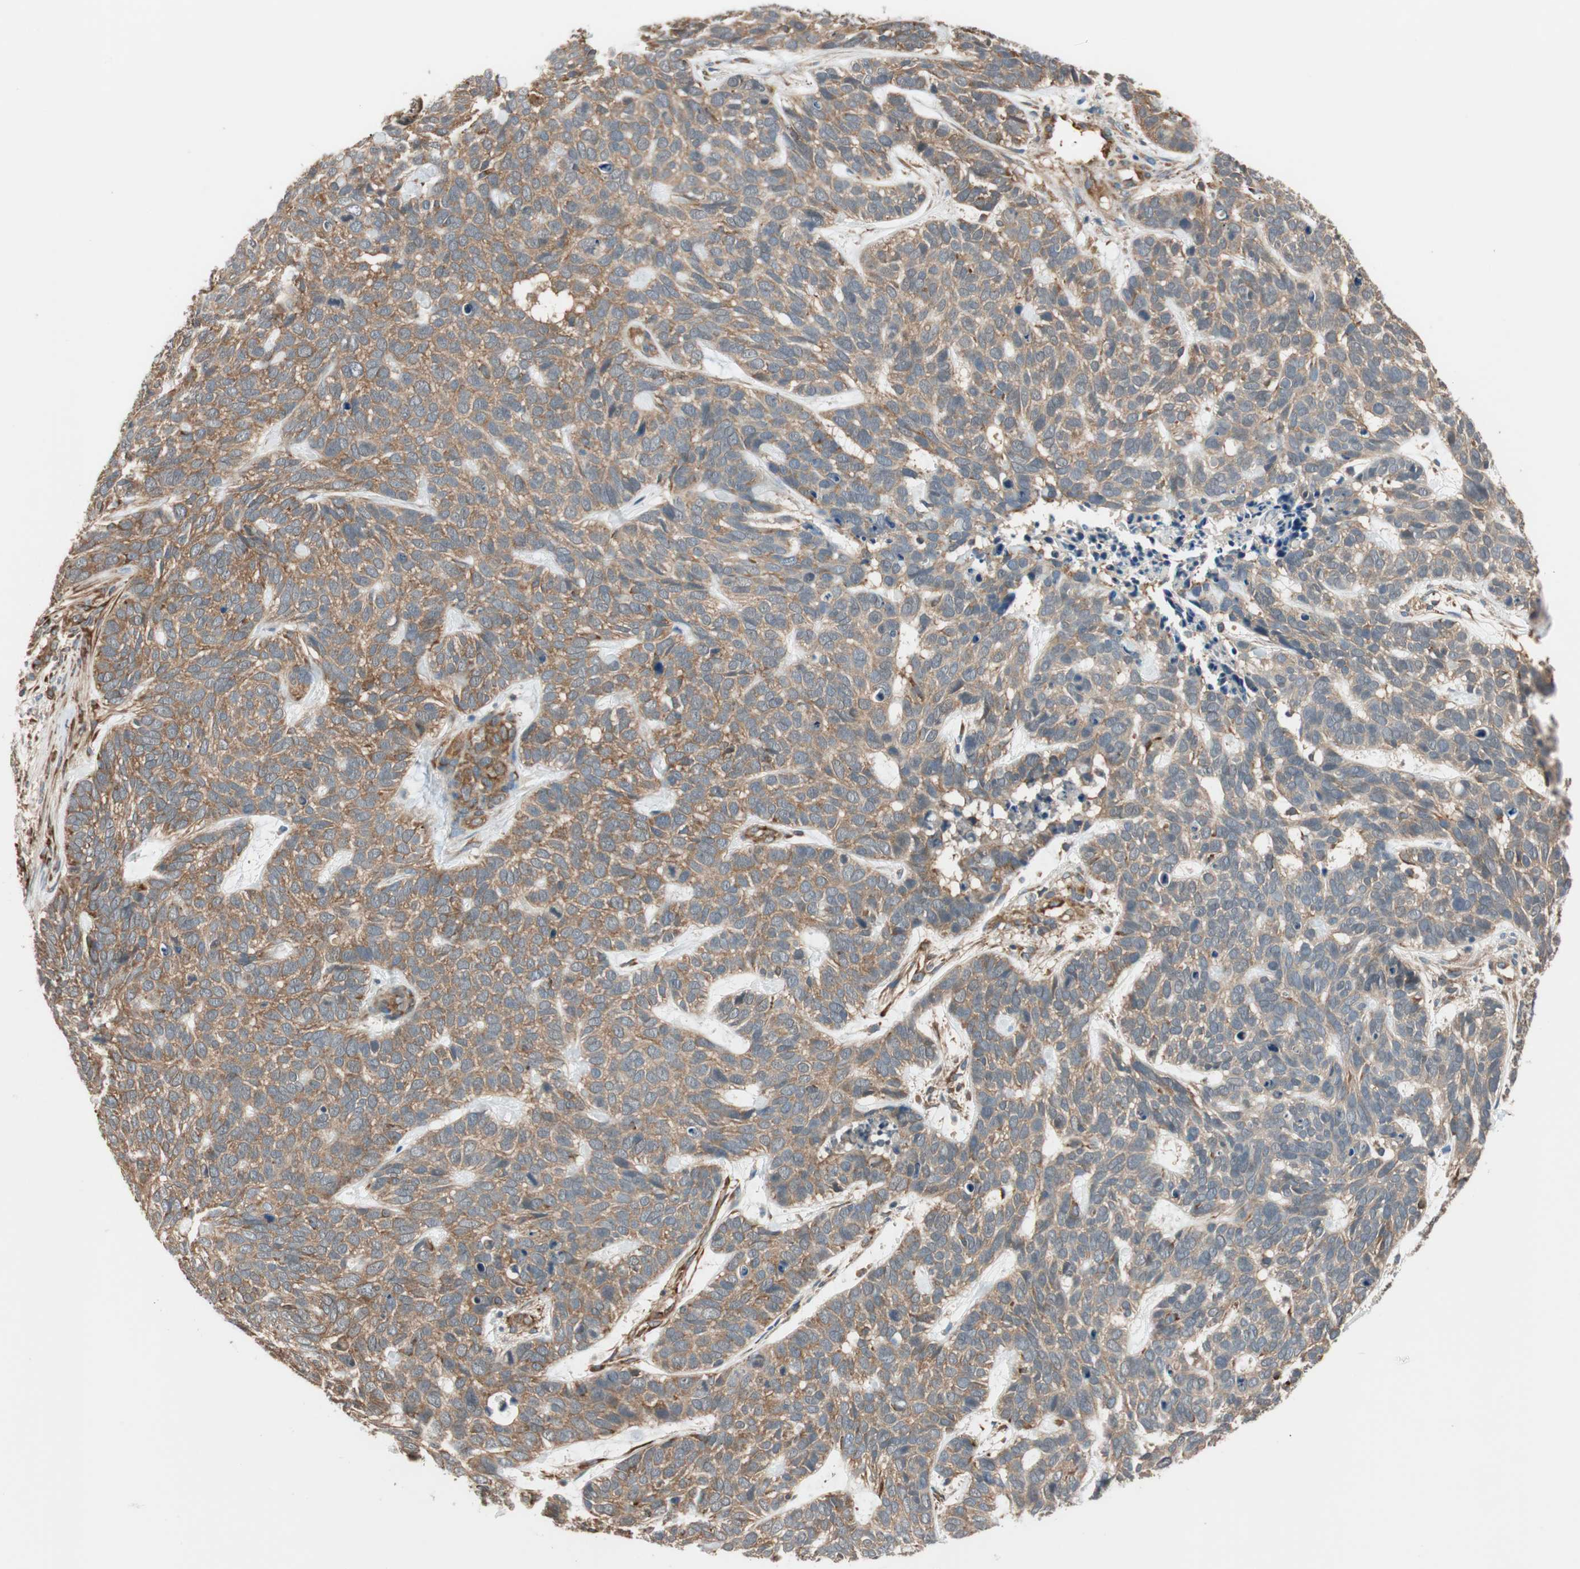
{"staining": {"intensity": "moderate", "quantity": ">75%", "location": "cytoplasmic/membranous"}, "tissue": "skin cancer", "cell_type": "Tumor cells", "image_type": "cancer", "snomed": [{"axis": "morphology", "description": "Basal cell carcinoma"}, {"axis": "topography", "description": "Skin"}], "caption": "The immunohistochemical stain highlights moderate cytoplasmic/membranous expression in tumor cells of basal cell carcinoma (skin) tissue. (Brightfield microscopy of DAB IHC at high magnification).", "gene": "WASL", "patient": {"sex": "male", "age": 87}}